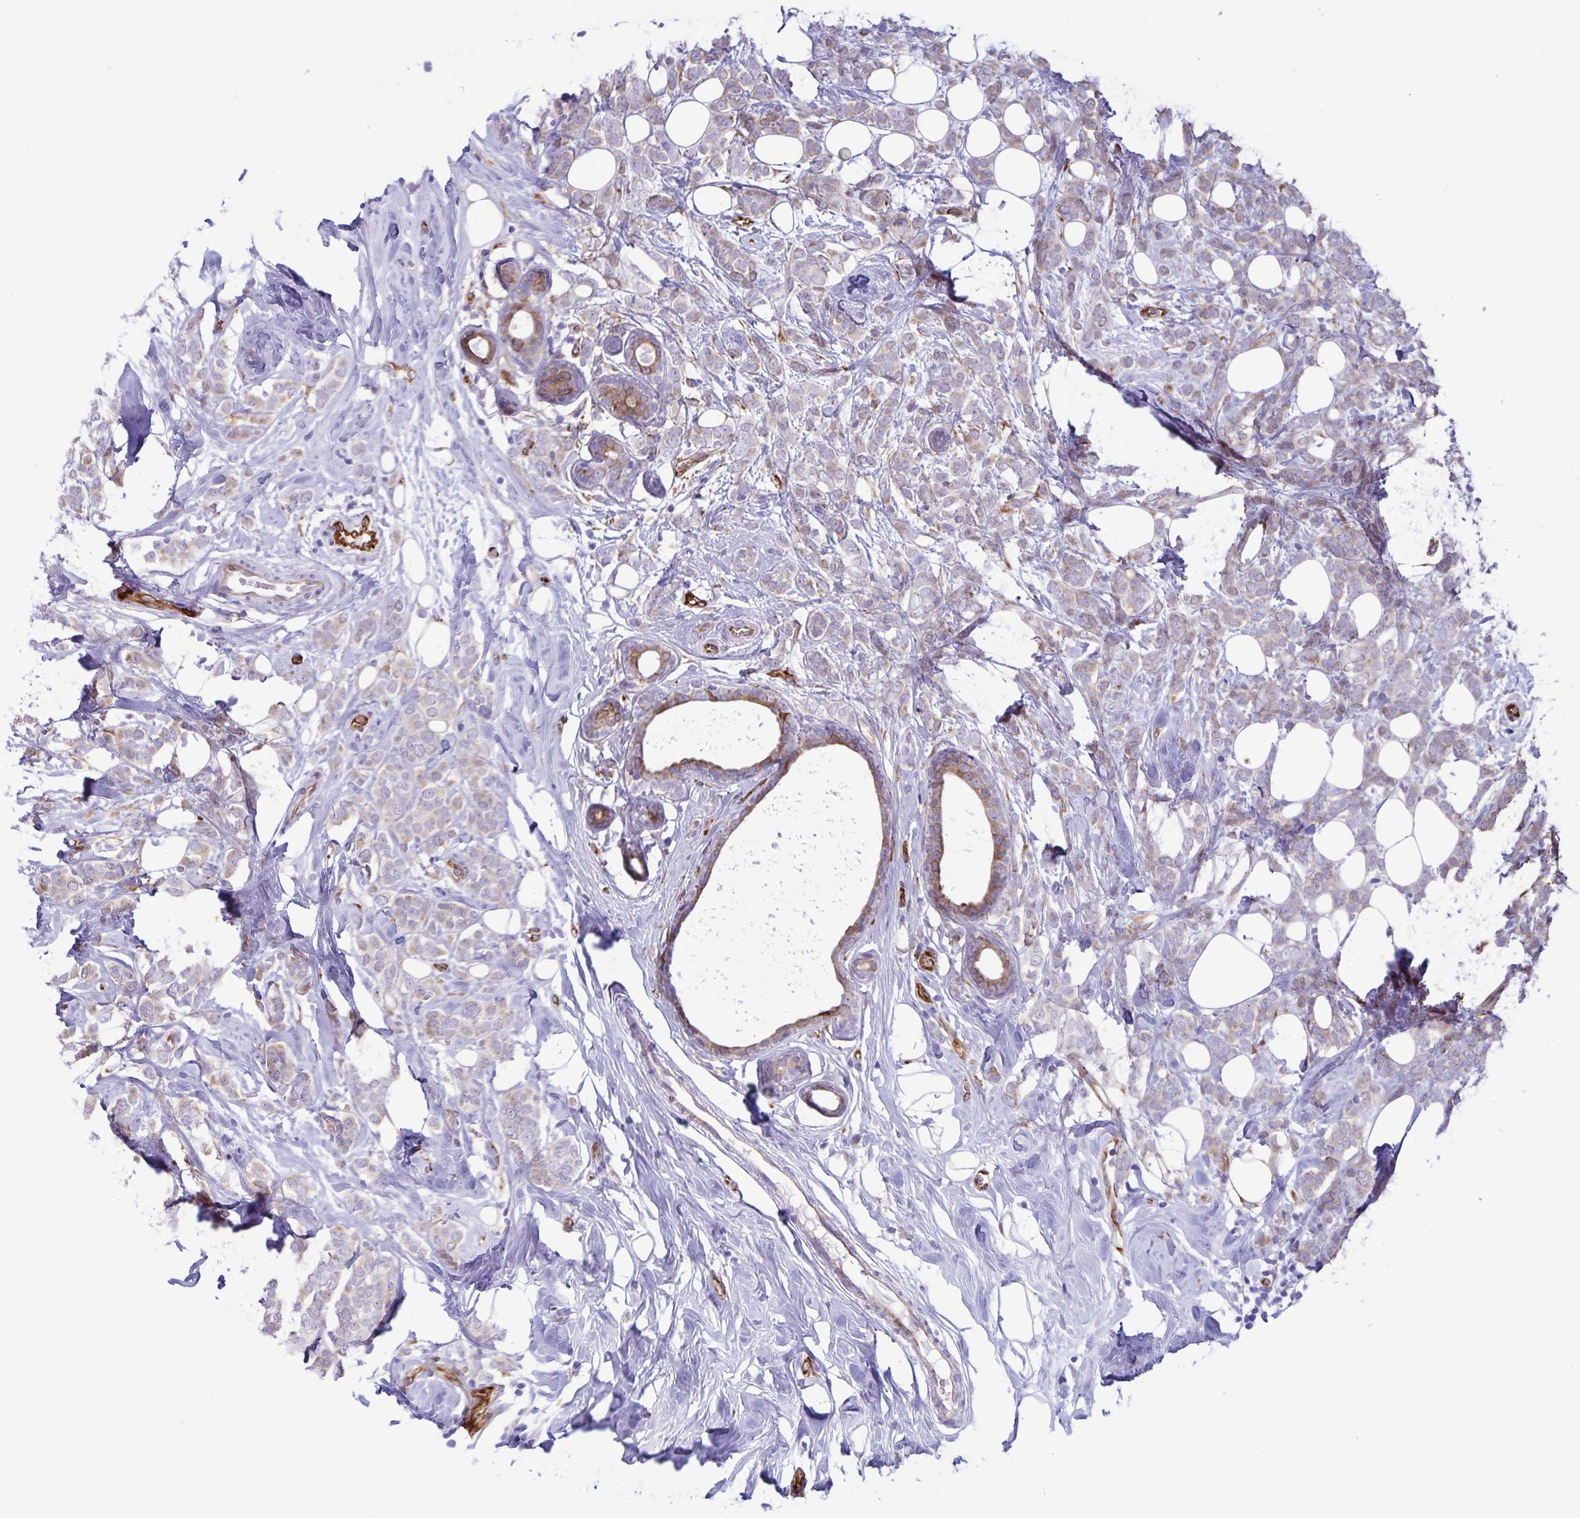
{"staining": {"intensity": "weak", "quantity": "25%-75%", "location": "cytoplasmic/membranous"}, "tissue": "breast cancer", "cell_type": "Tumor cells", "image_type": "cancer", "snomed": [{"axis": "morphology", "description": "Lobular carcinoma"}, {"axis": "topography", "description": "Breast"}], "caption": "Immunohistochemistry (IHC) of breast cancer shows low levels of weak cytoplasmic/membranous staining in approximately 25%-75% of tumor cells.", "gene": "RCN1", "patient": {"sex": "female", "age": 49}}